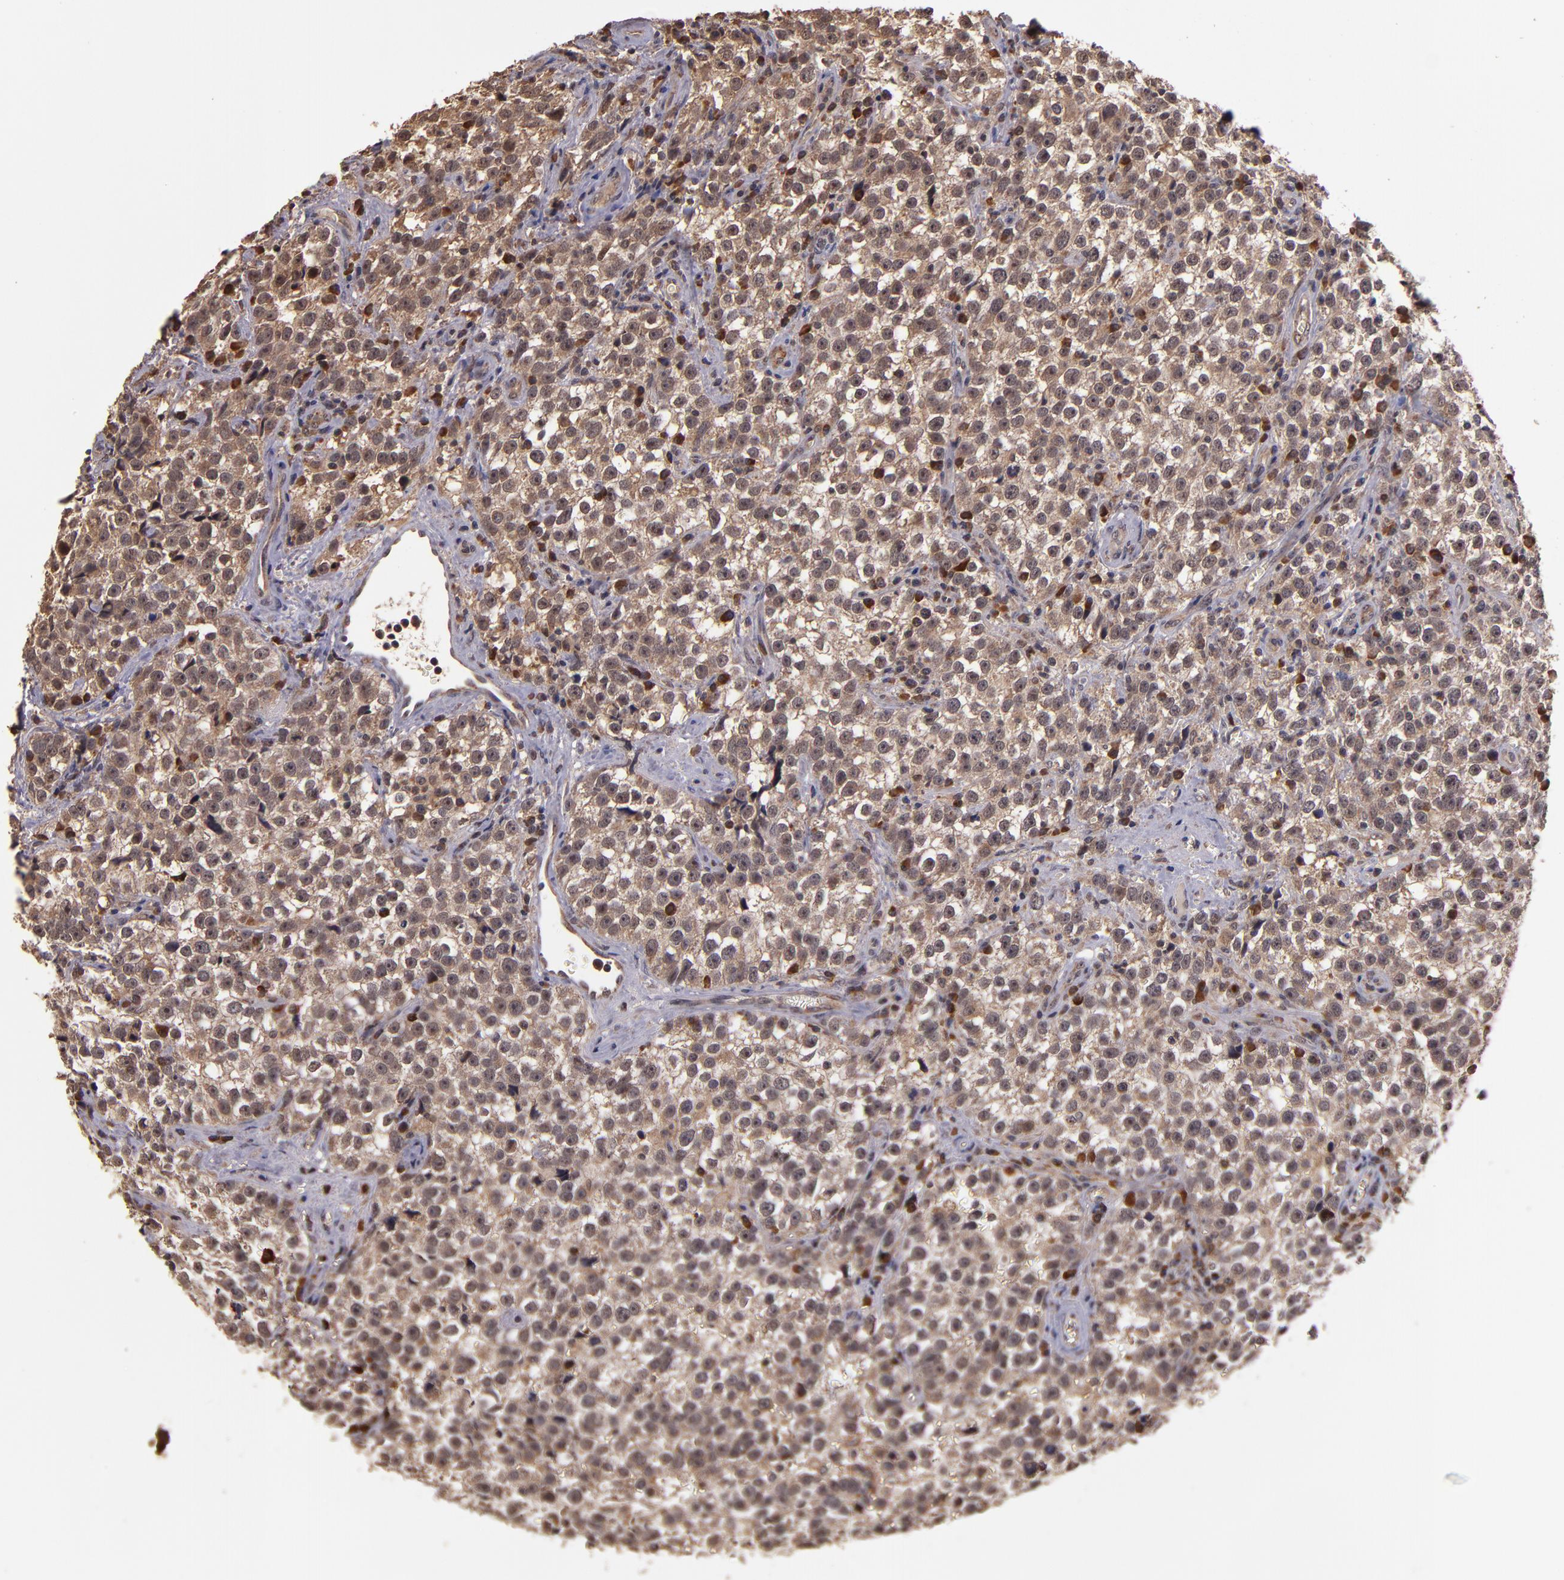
{"staining": {"intensity": "moderate", "quantity": ">75%", "location": "cytoplasmic/membranous"}, "tissue": "testis cancer", "cell_type": "Tumor cells", "image_type": "cancer", "snomed": [{"axis": "morphology", "description": "Seminoma, NOS"}, {"axis": "topography", "description": "Testis"}], "caption": "Immunohistochemistry histopathology image of neoplastic tissue: human testis cancer (seminoma) stained using immunohistochemistry (IHC) shows medium levels of moderate protein expression localized specifically in the cytoplasmic/membranous of tumor cells, appearing as a cytoplasmic/membranous brown color.", "gene": "RIOK3", "patient": {"sex": "male", "age": 38}}